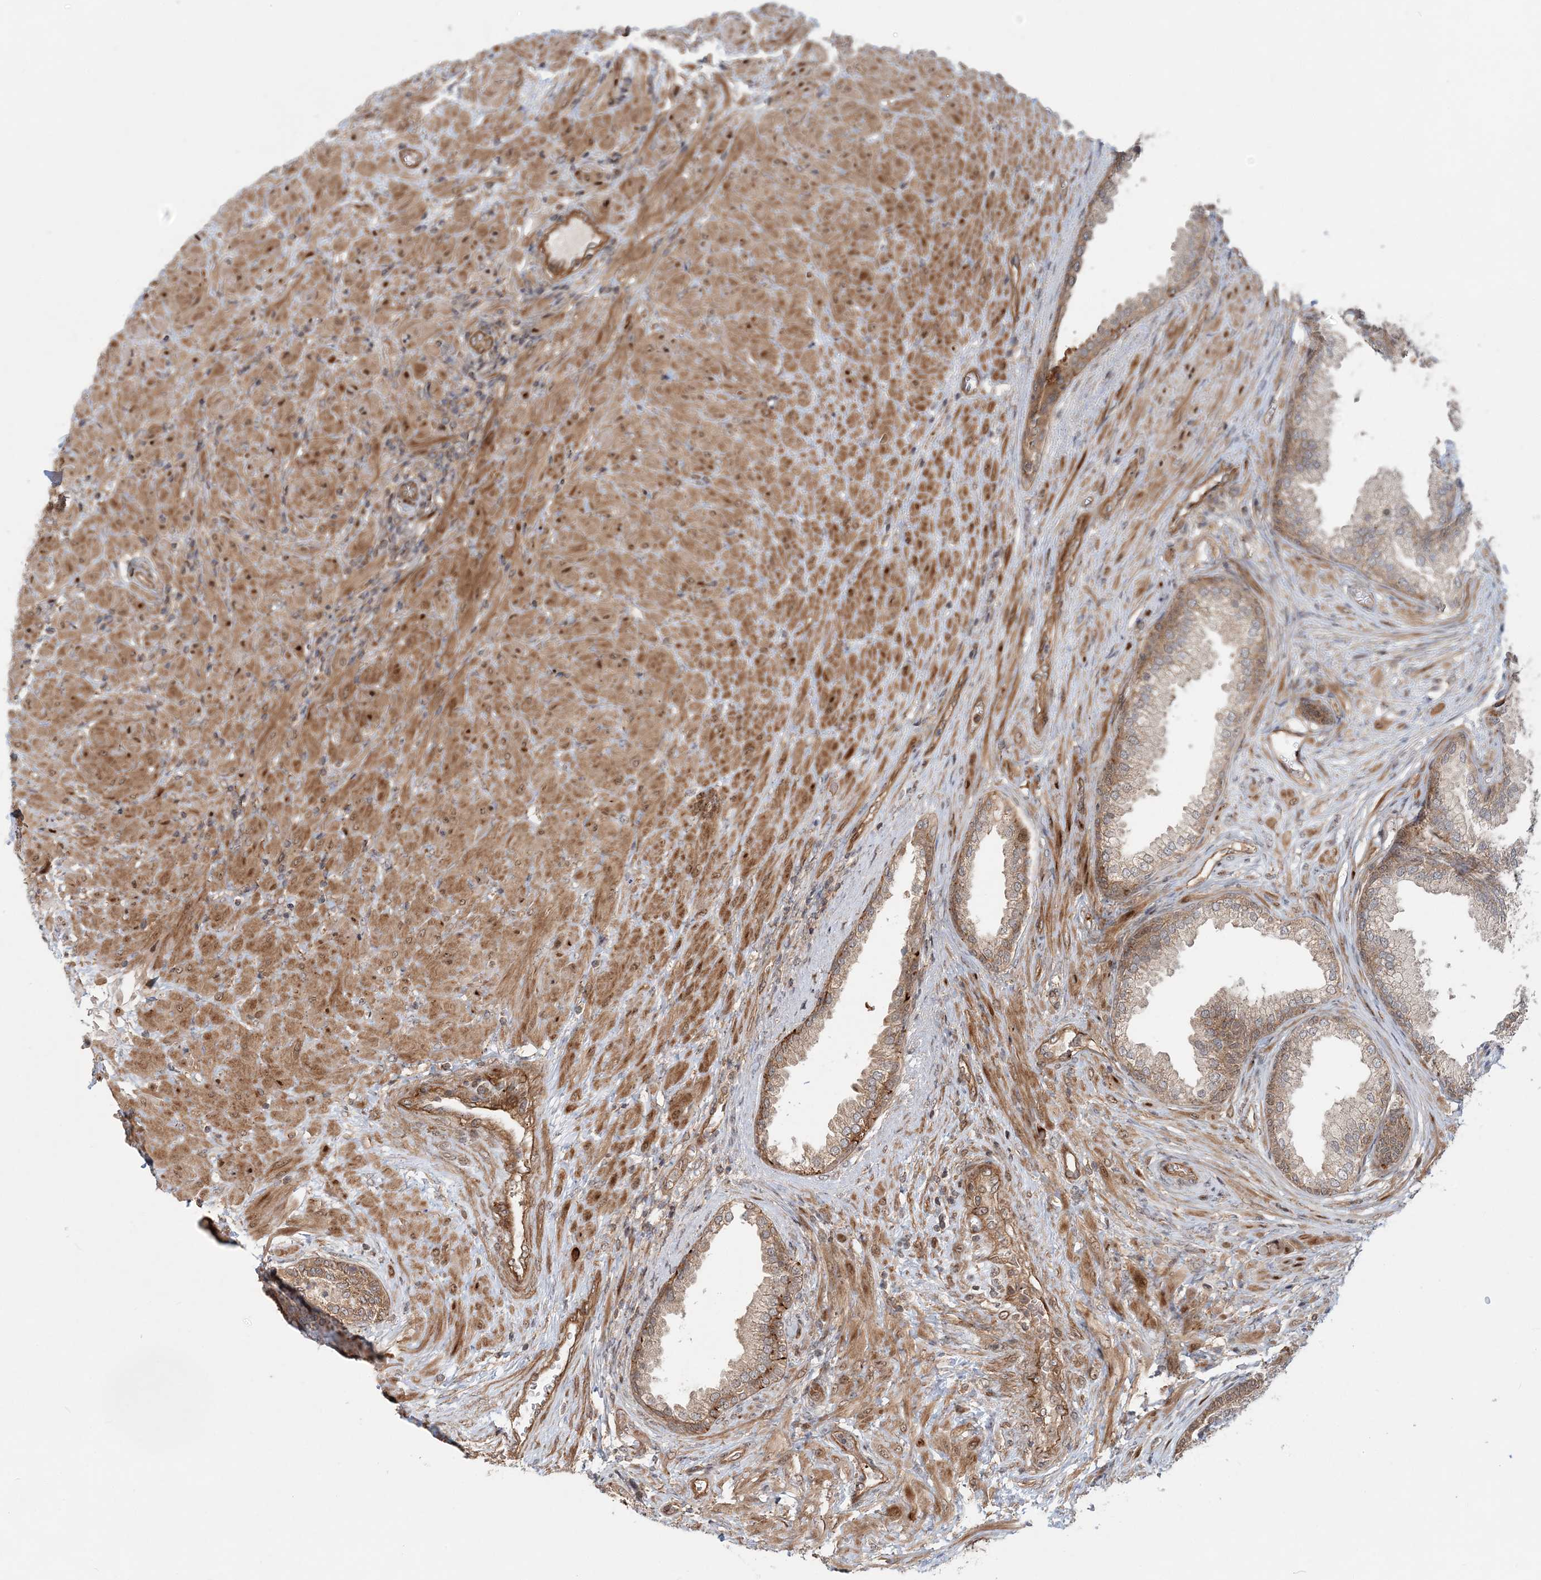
{"staining": {"intensity": "moderate", "quantity": "25%-75%", "location": "cytoplasmic/membranous"}, "tissue": "prostate", "cell_type": "Glandular cells", "image_type": "normal", "snomed": [{"axis": "morphology", "description": "Normal tissue, NOS"}, {"axis": "topography", "description": "Prostate"}], "caption": "Immunohistochemistry (IHC) micrograph of benign prostate: human prostate stained using immunohistochemistry (IHC) reveals medium levels of moderate protein expression localized specifically in the cytoplasmic/membranous of glandular cells, appearing as a cytoplasmic/membranous brown color.", "gene": "GEMIN5", "patient": {"sex": "male", "age": 76}}